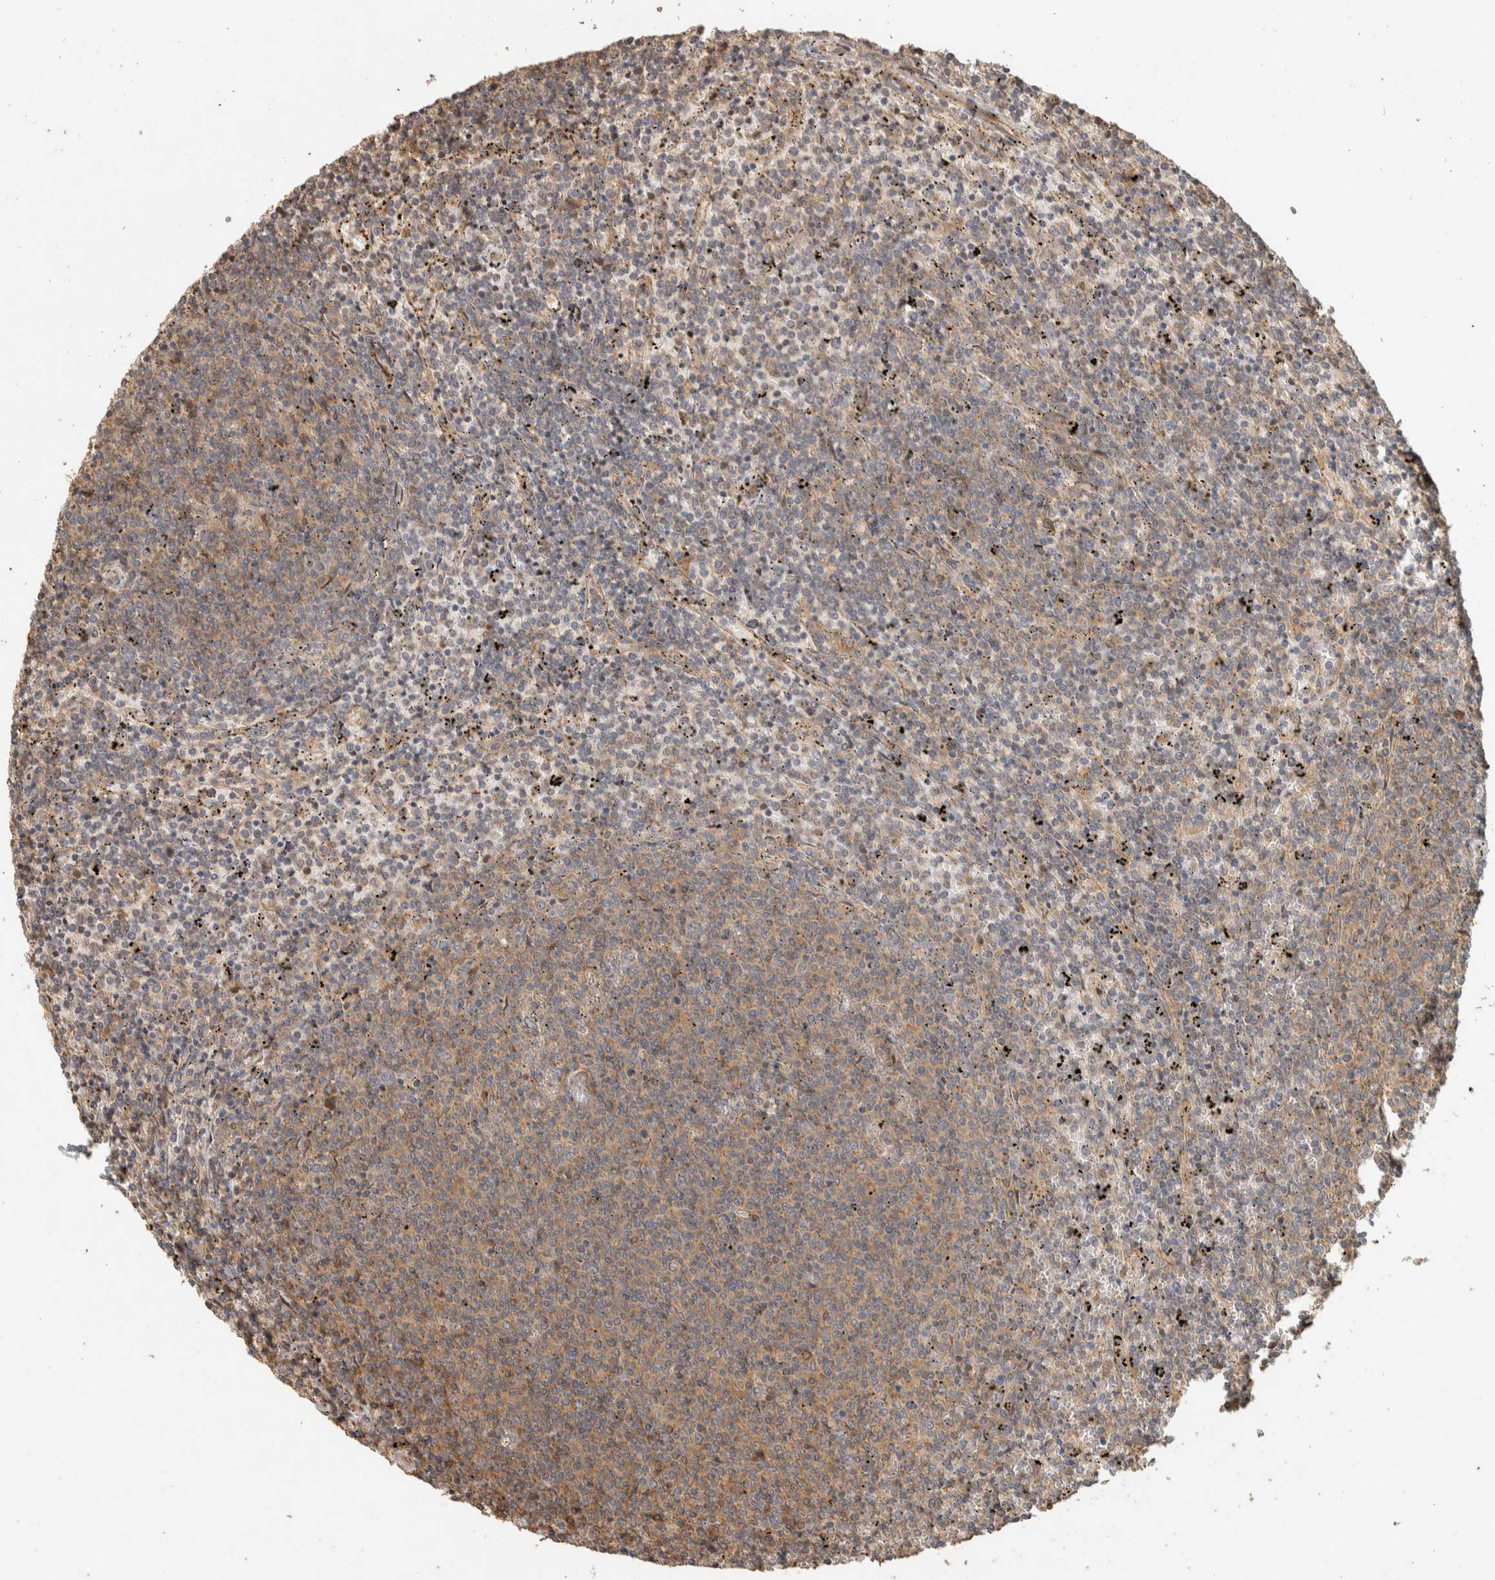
{"staining": {"intensity": "weak", "quantity": "25%-75%", "location": "cytoplasmic/membranous"}, "tissue": "lymphoma", "cell_type": "Tumor cells", "image_type": "cancer", "snomed": [{"axis": "morphology", "description": "Malignant lymphoma, non-Hodgkin's type, Low grade"}, {"axis": "topography", "description": "Spleen"}], "caption": "Protein expression by immunohistochemistry reveals weak cytoplasmic/membranous positivity in about 25%-75% of tumor cells in malignant lymphoma, non-Hodgkin's type (low-grade).", "gene": "EXOC7", "patient": {"sex": "female", "age": 50}}